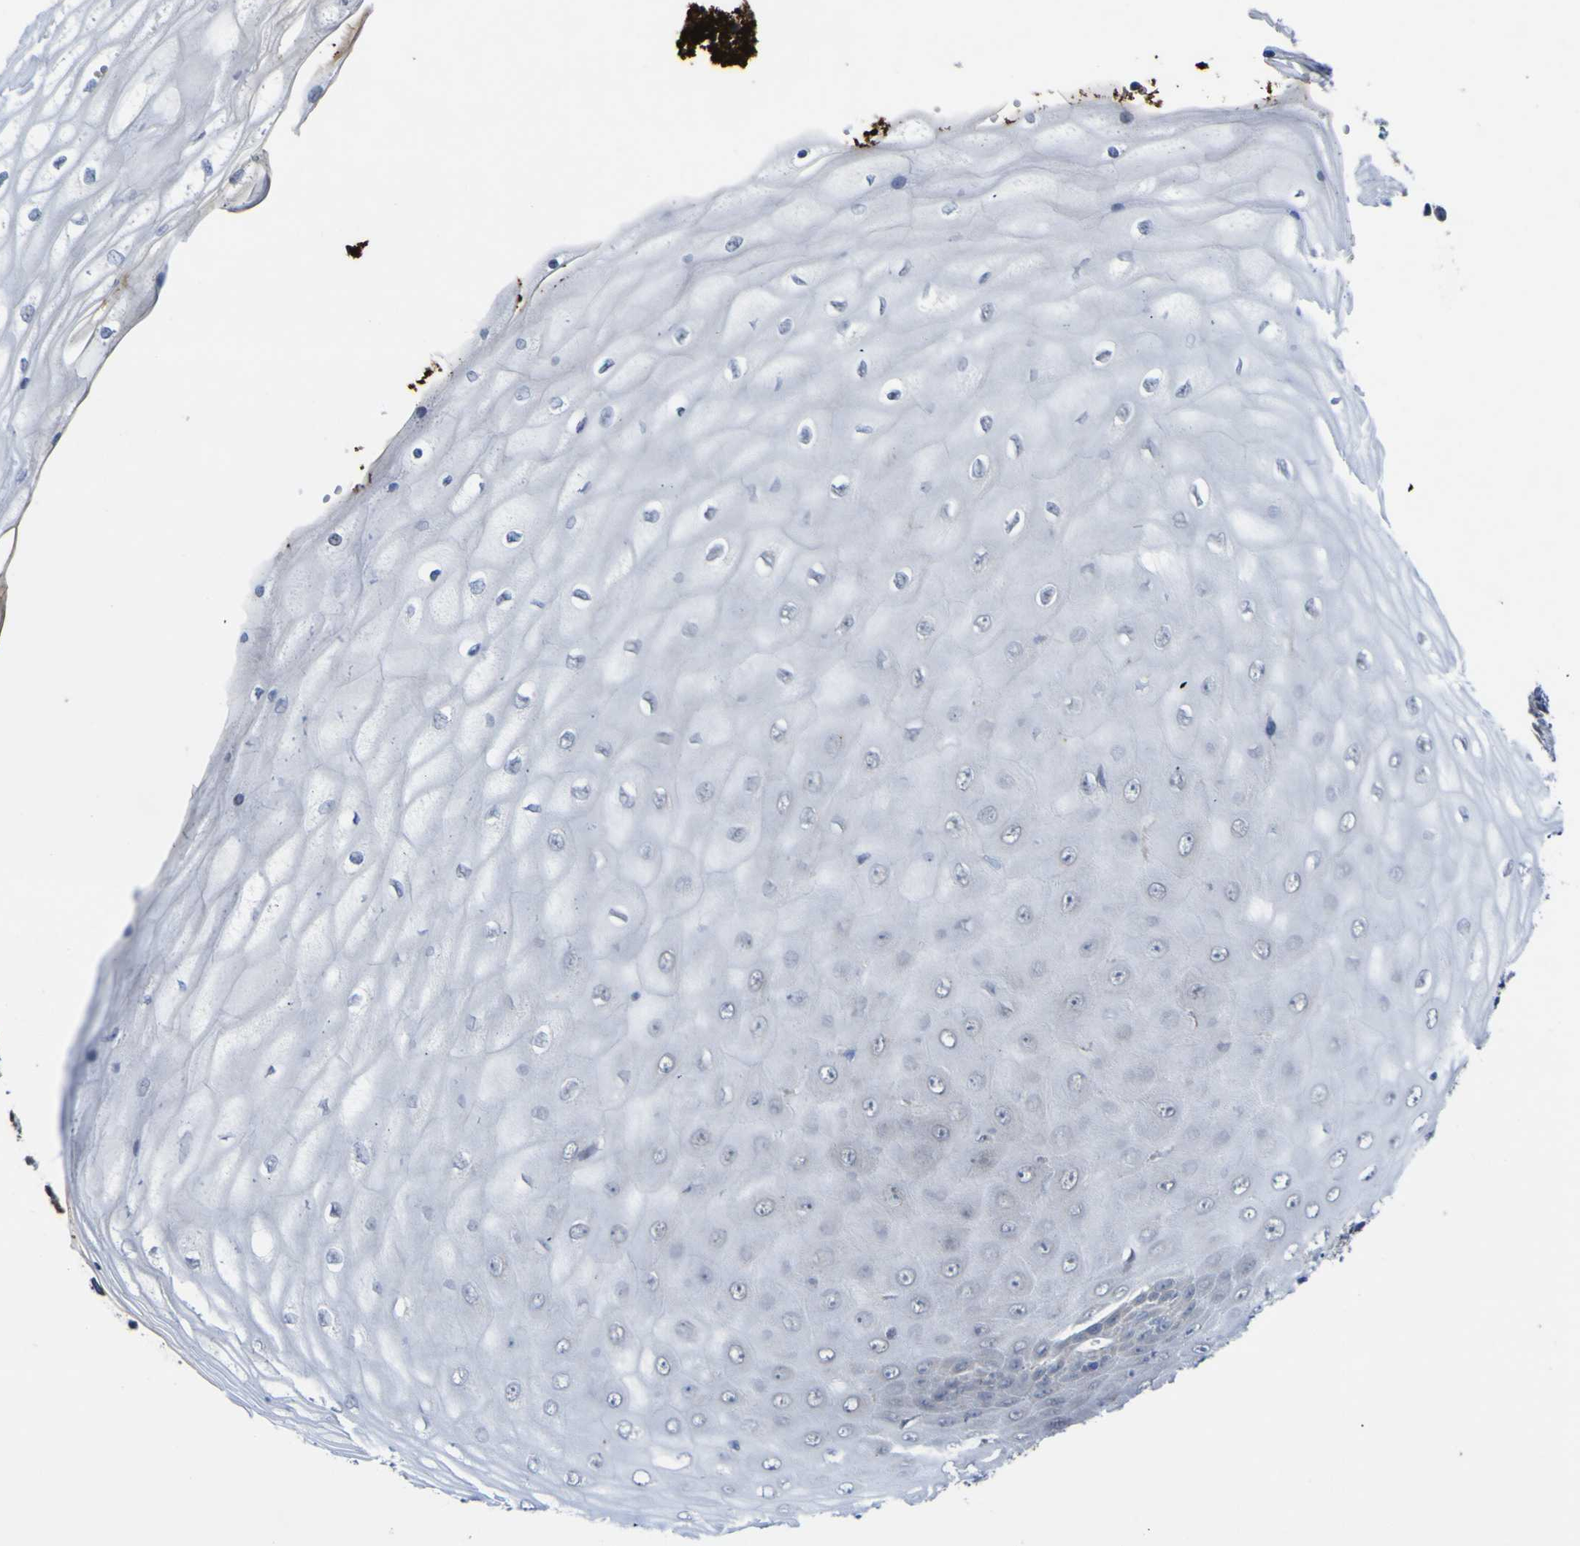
{"staining": {"intensity": "negative", "quantity": "none", "location": "none"}, "tissue": "cervical cancer", "cell_type": "Tumor cells", "image_type": "cancer", "snomed": [{"axis": "morphology", "description": "Squamous cell carcinoma, NOS"}, {"axis": "topography", "description": "Cervix"}], "caption": "Squamous cell carcinoma (cervical) stained for a protein using immunohistochemistry (IHC) exhibits no positivity tumor cells.", "gene": "TNFRSF11A", "patient": {"sex": "female", "age": 35}}